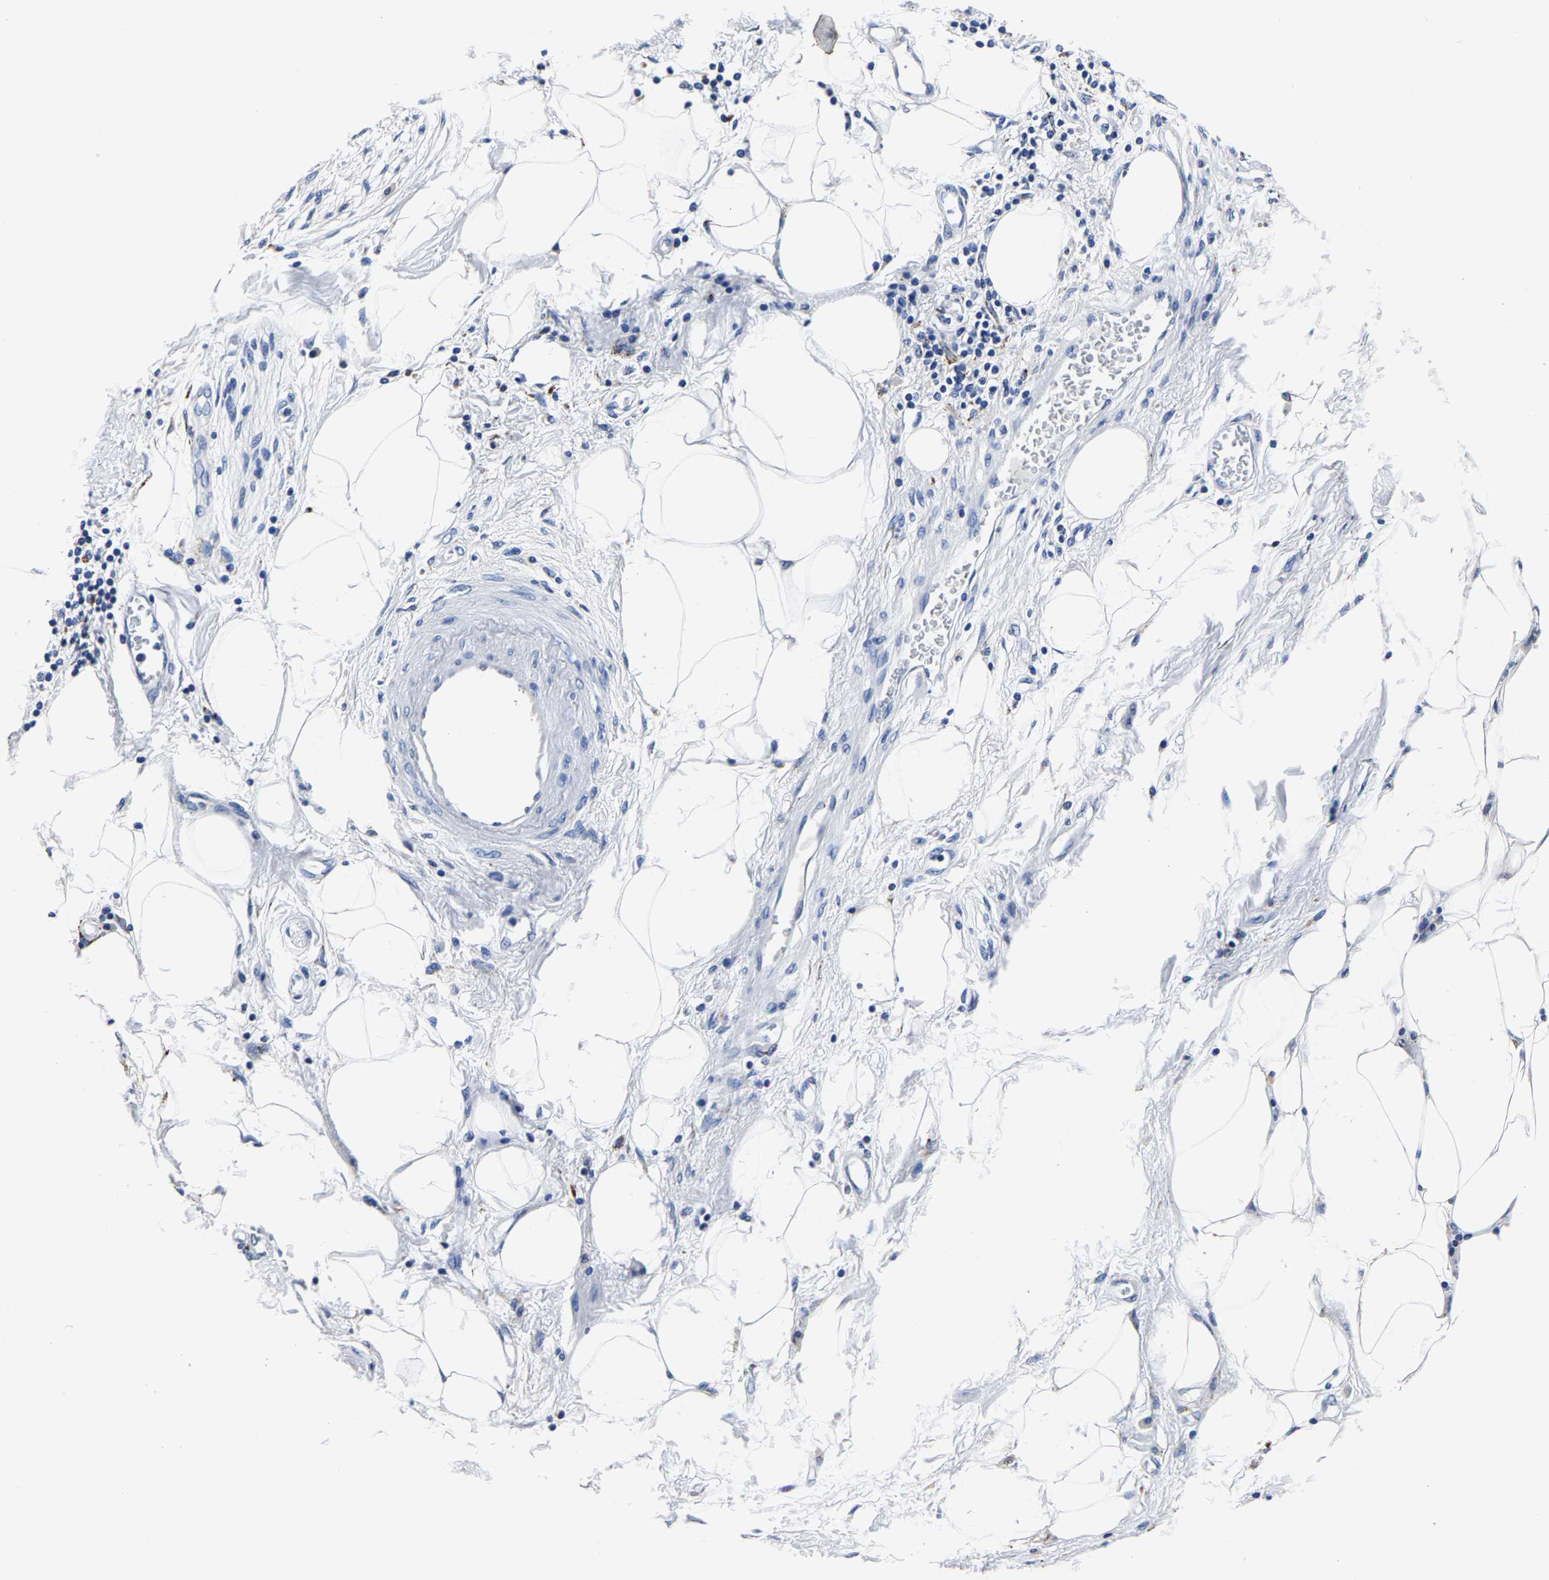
{"staining": {"intensity": "negative", "quantity": "none", "location": "none"}, "tissue": "pancreatic cancer", "cell_type": "Tumor cells", "image_type": "cancer", "snomed": [{"axis": "morphology", "description": "Normal tissue, NOS"}, {"axis": "morphology", "description": "Adenocarcinoma, NOS"}, {"axis": "topography", "description": "Pancreas"}, {"axis": "topography", "description": "Duodenum"}], "caption": "Immunohistochemistry of pancreatic cancer (adenocarcinoma) exhibits no positivity in tumor cells.", "gene": "PSPH", "patient": {"sex": "female", "age": 60}}